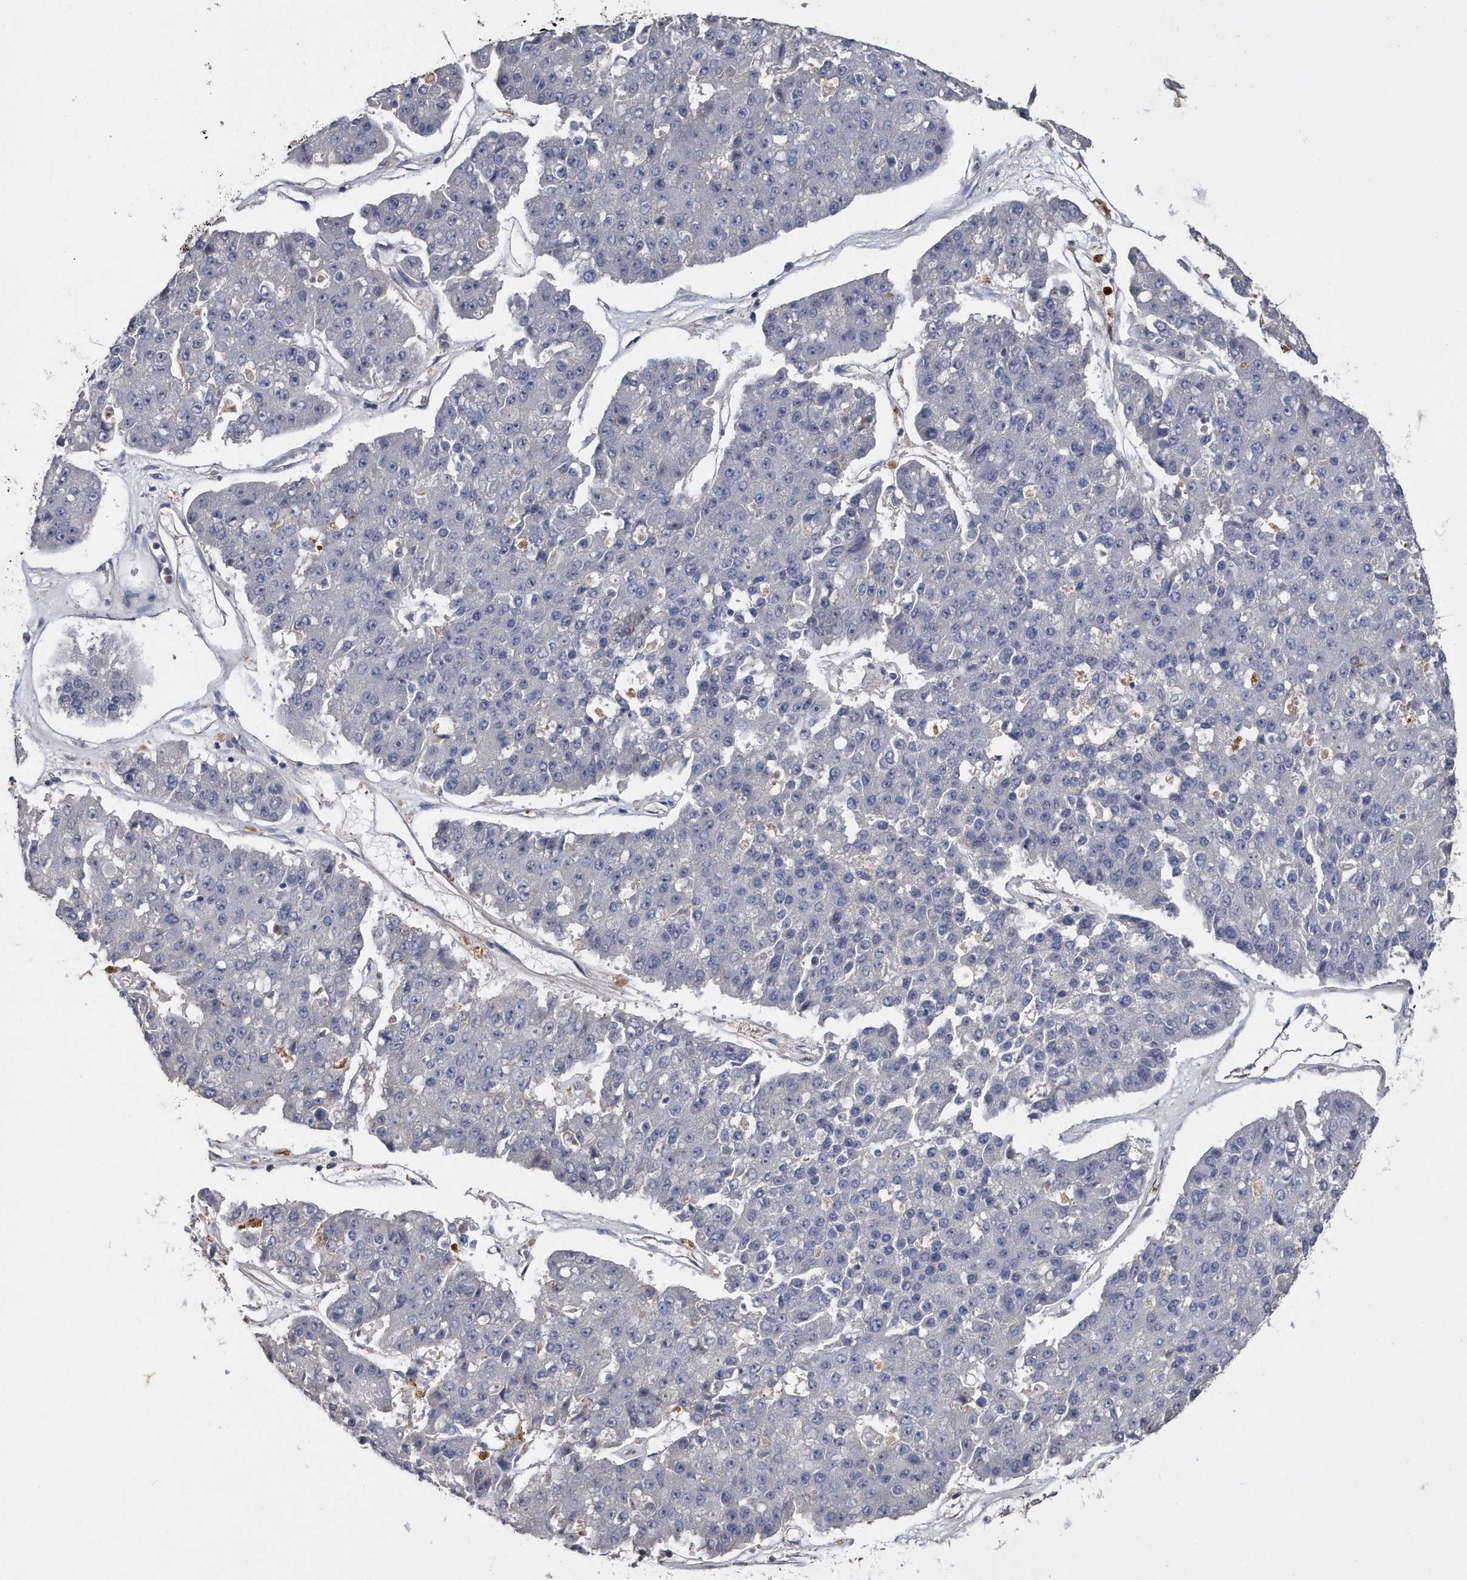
{"staining": {"intensity": "negative", "quantity": "none", "location": "none"}, "tissue": "pancreatic cancer", "cell_type": "Tumor cells", "image_type": "cancer", "snomed": [{"axis": "morphology", "description": "Adenocarcinoma, NOS"}, {"axis": "topography", "description": "Pancreas"}], "caption": "Immunohistochemistry (IHC) of human pancreatic adenocarcinoma reveals no staining in tumor cells. The staining is performed using DAB (3,3'-diaminobenzidine) brown chromogen with nuclei counter-stained in using hematoxylin.", "gene": "KCND3", "patient": {"sex": "male", "age": 50}}